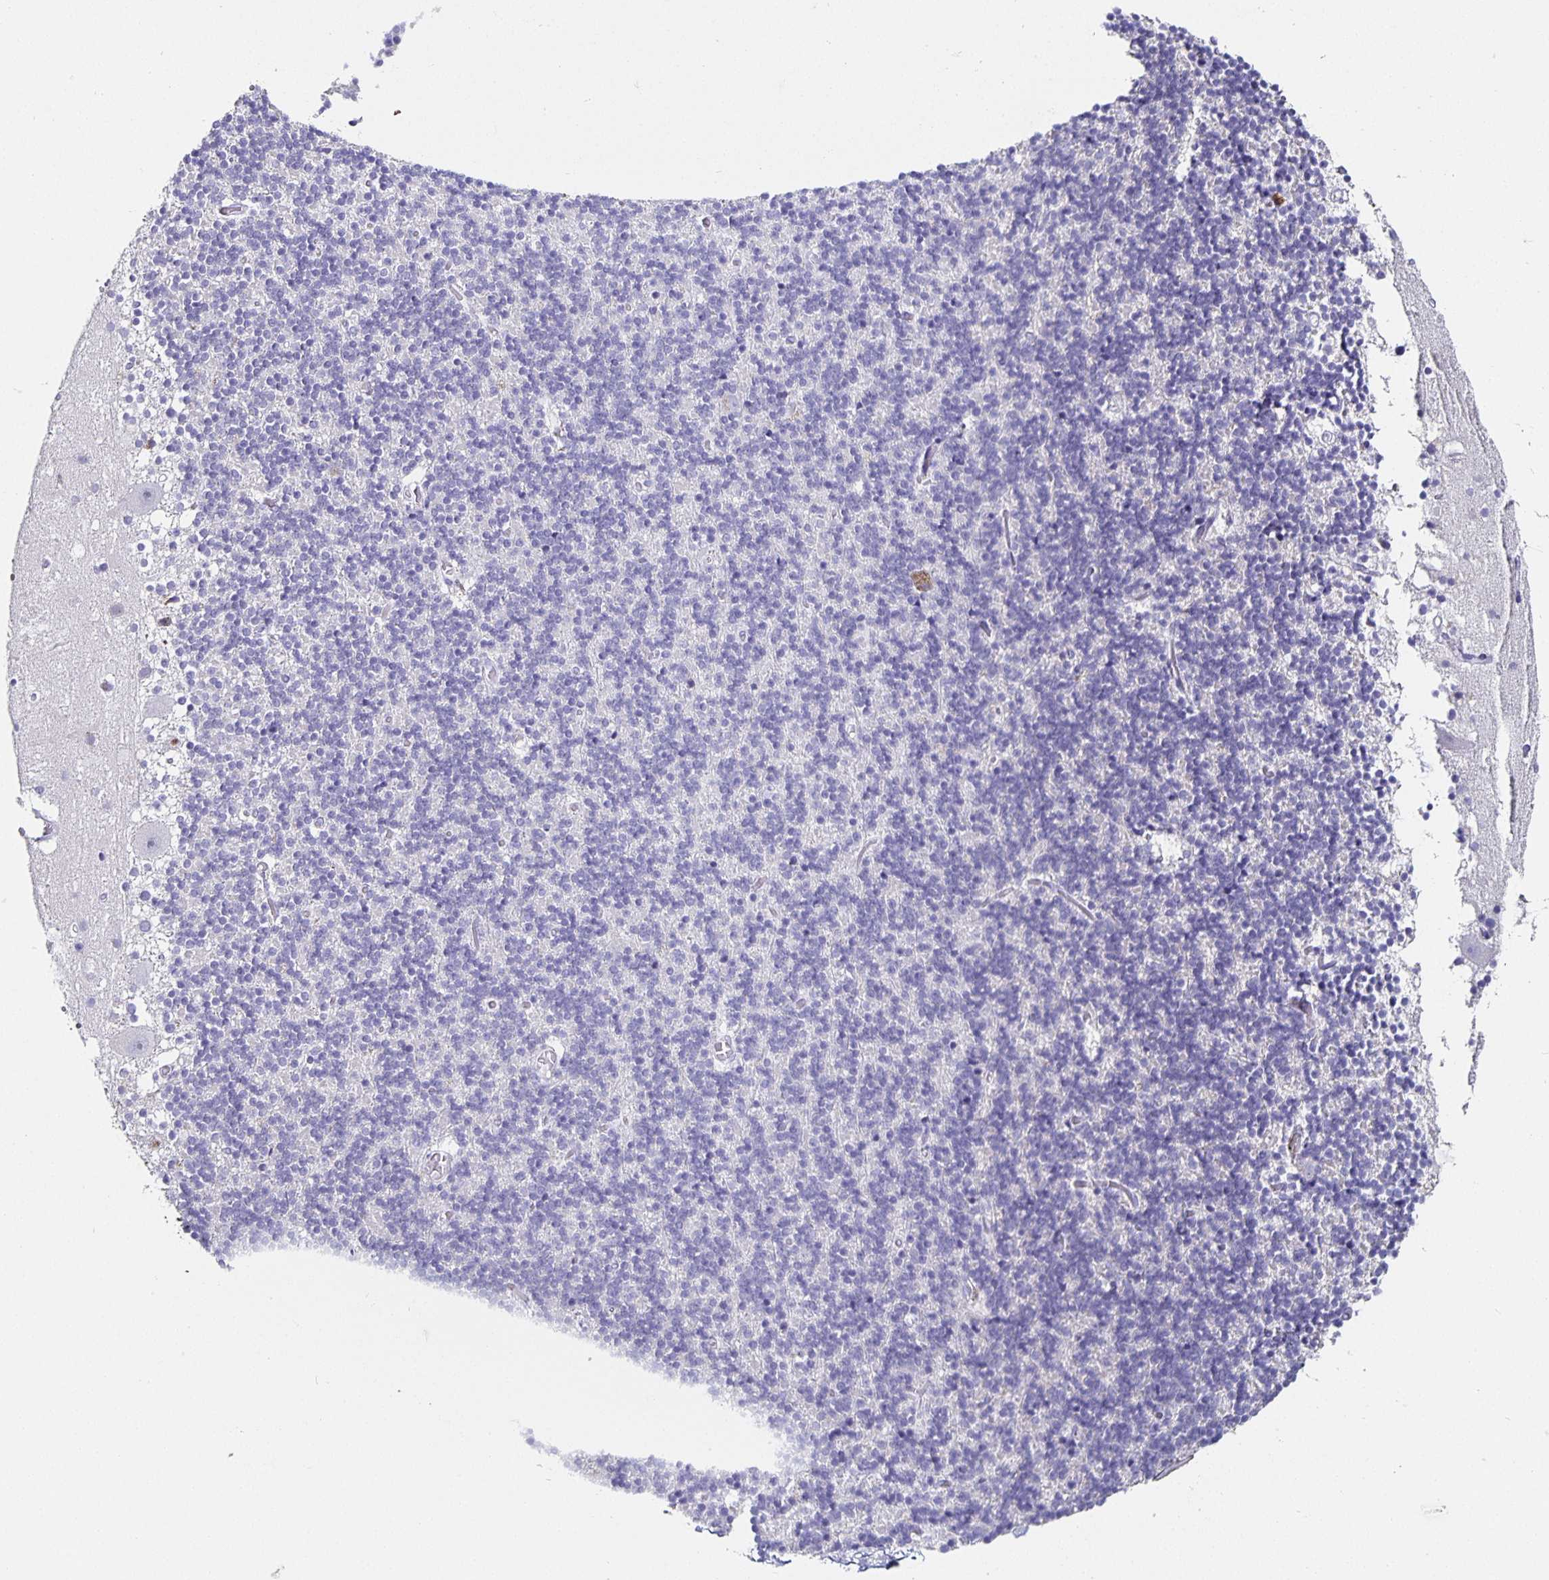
{"staining": {"intensity": "negative", "quantity": "none", "location": "none"}, "tissue": "cerebellum", "cell_type": "Cells in granular layer", "image_type": "normal", "snomed": [{"axis": "morphology", "description": "Normal tissue, NOS"}, {"axis": "topography", "description": "Cerebellum"}], "caption": "A photomicrograph of cerebellum stained for a protein demonstrates no brown staining in cells in granular layer. (Immunohistochemistry (ihc), brightfield microscopy, high magnification).", "gene": "CHGA", "patient": {"sex": "male", "age": 70}}